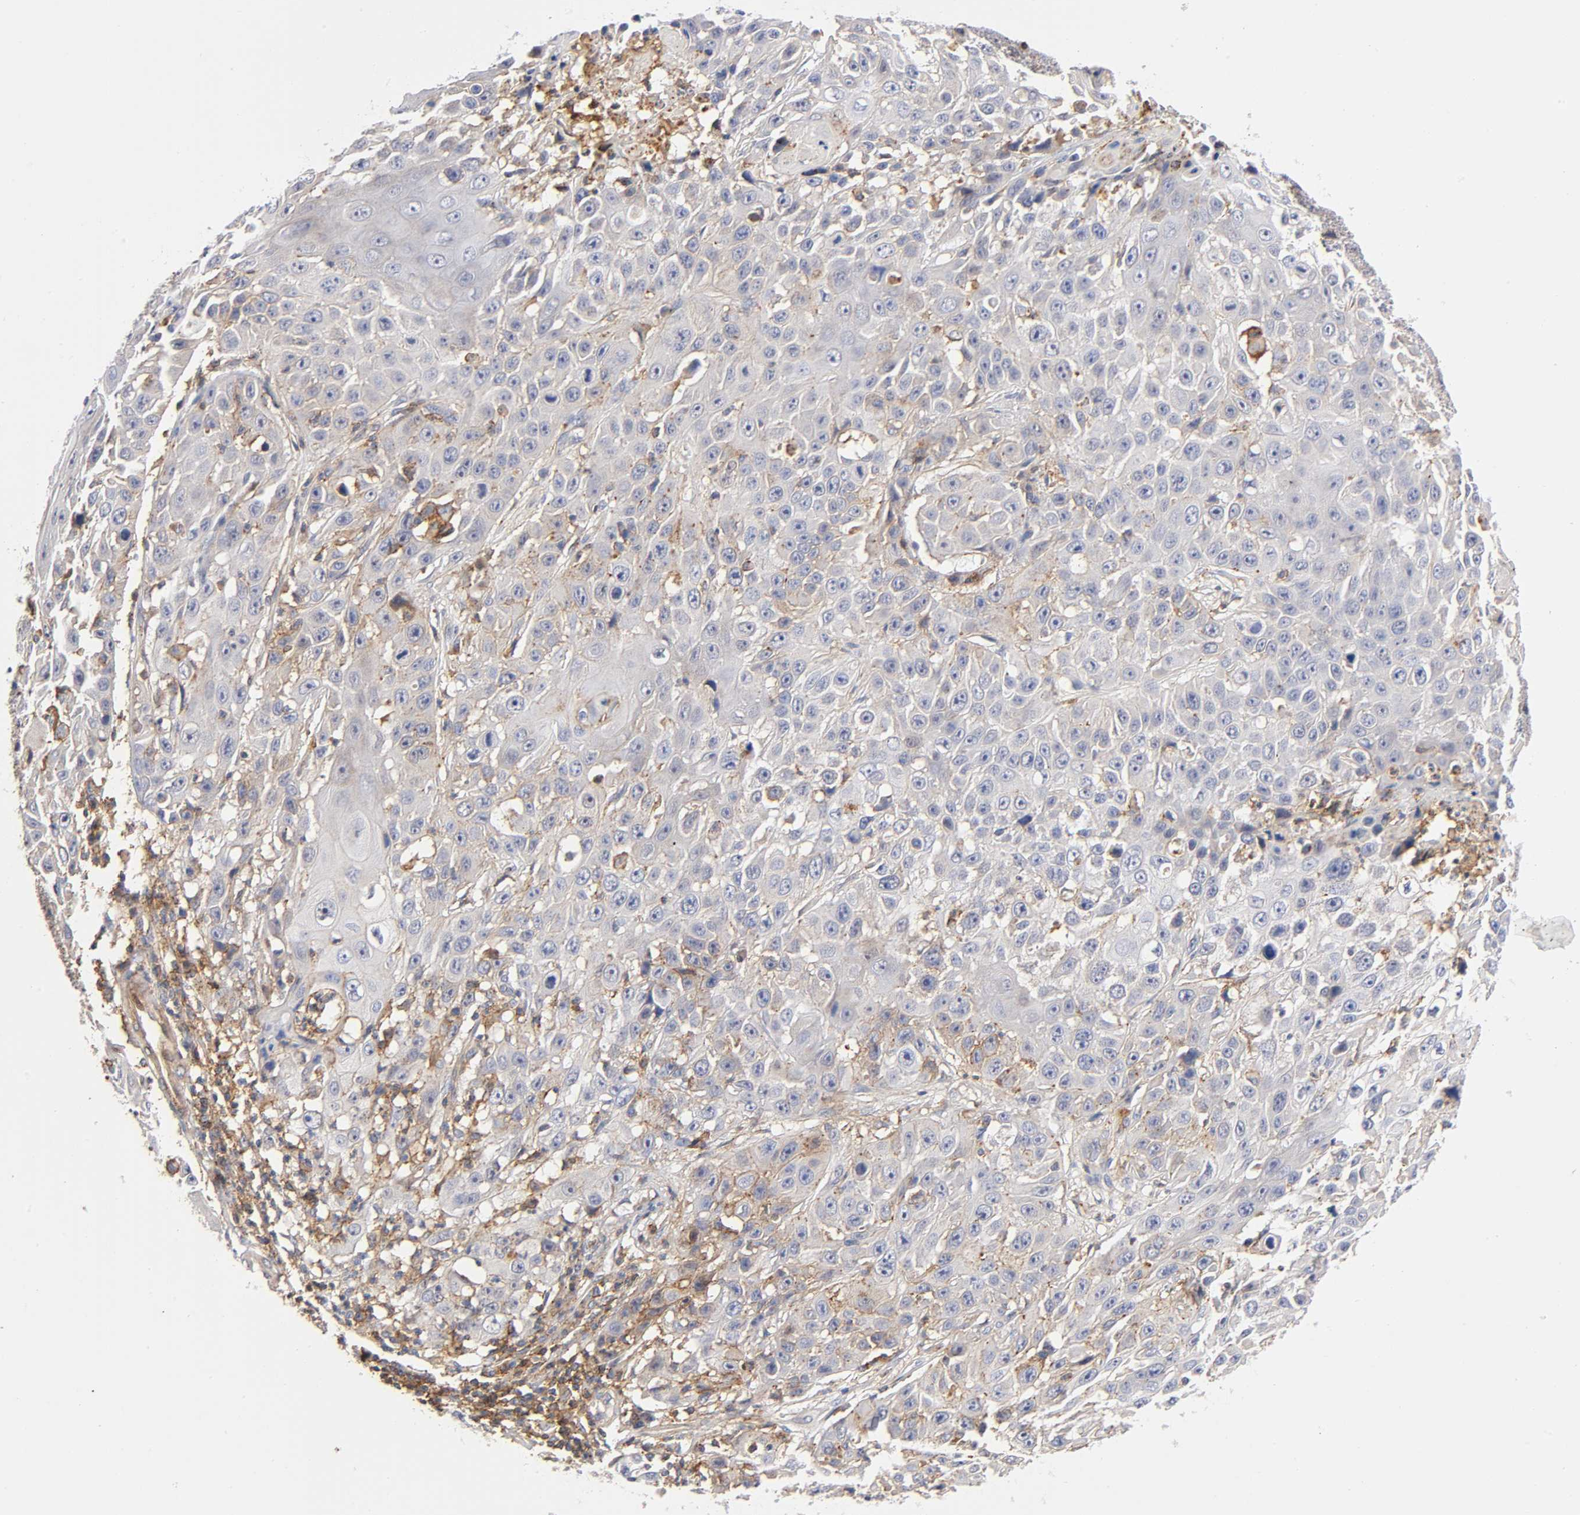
{"staining": {"intensity": "weak", "quantity": "<25%", "location": "cytoplasmic/membranous"}, "tissue": "cervical cancer", "cell_type": "Tumor cells", "image_type": "cancer", "snomed": [{"axis": "morphology", "description": "Squamous cell carcinoma, NOS"}, {"axis": "topography", "description": "Cervix"}], "caption": "The immunohistochemistry micrograph has no significant expression in tumor cells of cervical cancer tissue.", "gene": "ANXA7", "patient": {"sex": "female", "age": 39}}